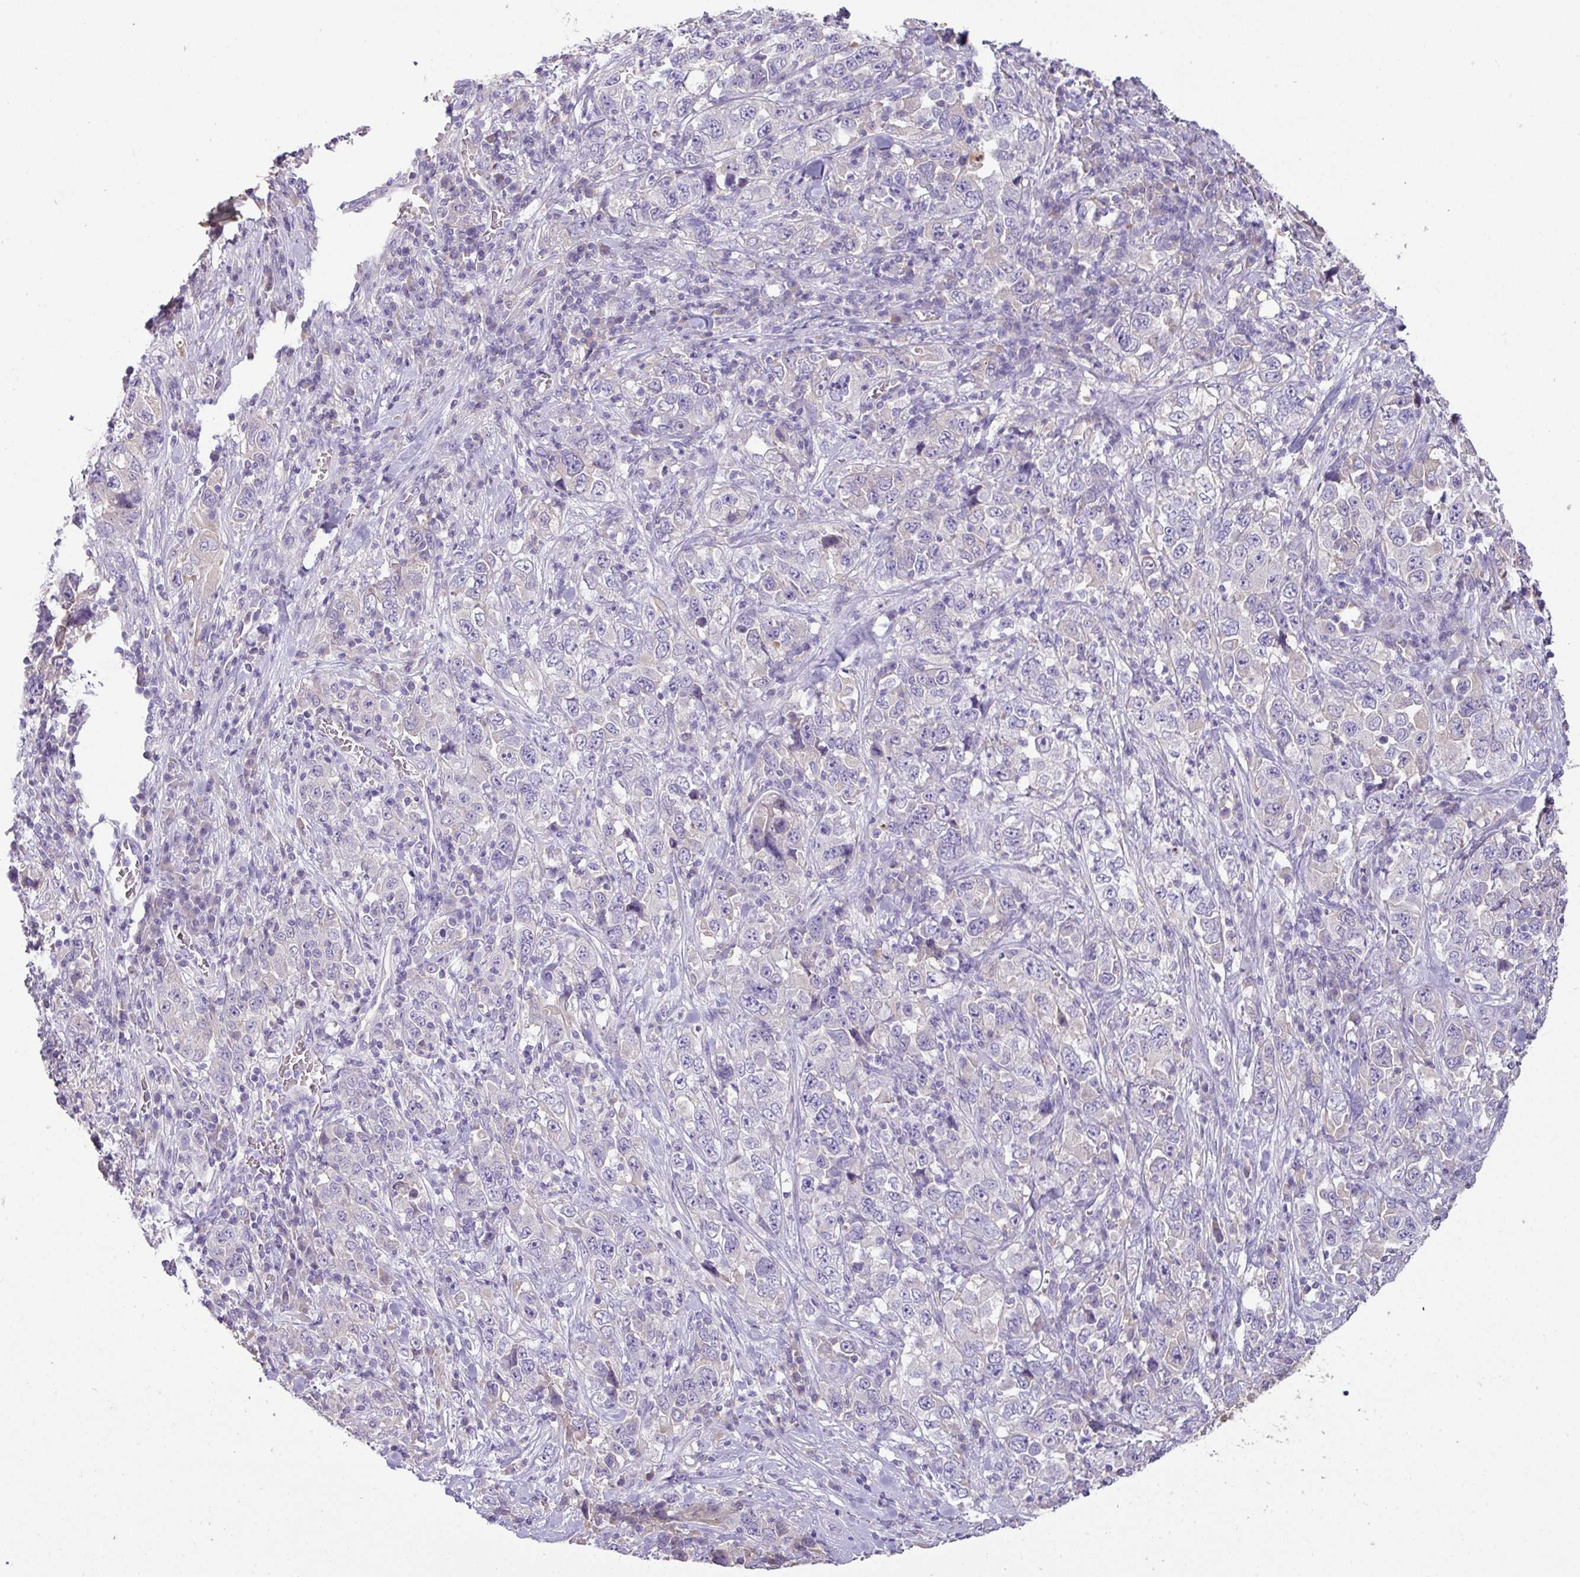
{"staining": {"intensity": "negative", "quantity": "none", "location": "none"}, "tissue": "stomach cancer", "cell_type": "Tumor cells", "image_type": "cancer", "snomed": [{"axis": "morphology", "description": "Normal tissue, NOS"}, {"axis": "morphology", "description": "Adenocarcinoma, NOS"}, {"axis": "topography", "description": "Stomach, upper"}, {"axis": "topography", "description": "Stomach"}], "caption": "An IHC photomicrograph of stomach cancer is shown. There is no staining in tumor cells of stomach cancer. (DAB immunohistochemistry (IHC) visualized using brightfield microscopy, high magnification).", "gene": "OR6C6", "patient": {"sex": "male", "age": 59}}